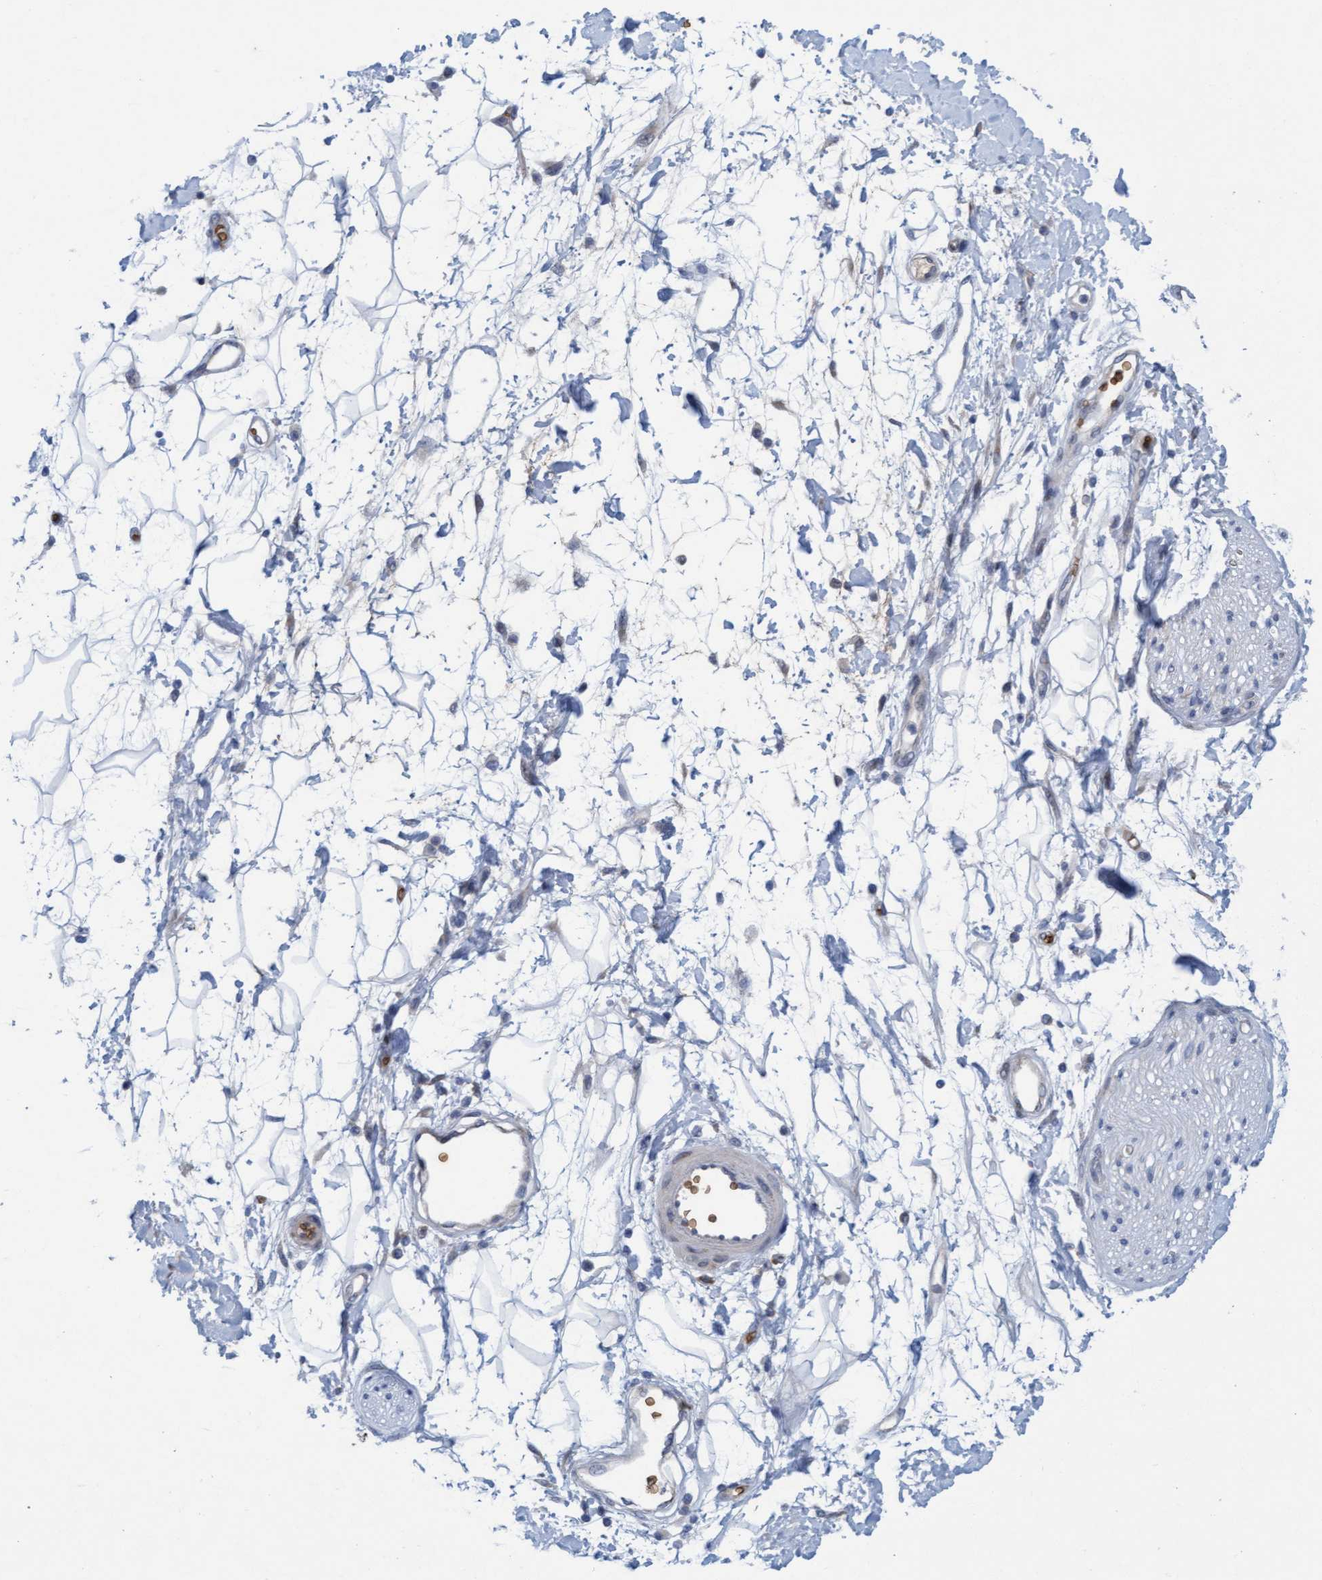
{"staining": {"intensity": "negative", "quantity": "none", "location": "none"}, "tissue": "adipose tissue", "cell_type": "Adipocytes", "image_type": "normal", "snomed": [{"axis": "morphology", "description": "Normal tissue, NOS"}, {"axis": "morphology", "description": "Adenocarcinoma, NOS"}, {"axis": "topography", "description": "Duodenum"}, {"axis": "topography", "description": "Peripheral nerve tissue"}], "caption": "High magnification brightfield microscopy of normal adipose tissue stained with DAB (3,3'-diaminobenzidine) (brown) and counterstained with hematoxylin (blue): adipocytes show no significant positivity.", "gene": "SPEM2", "patient": {"sex": "female", "age": 60}}